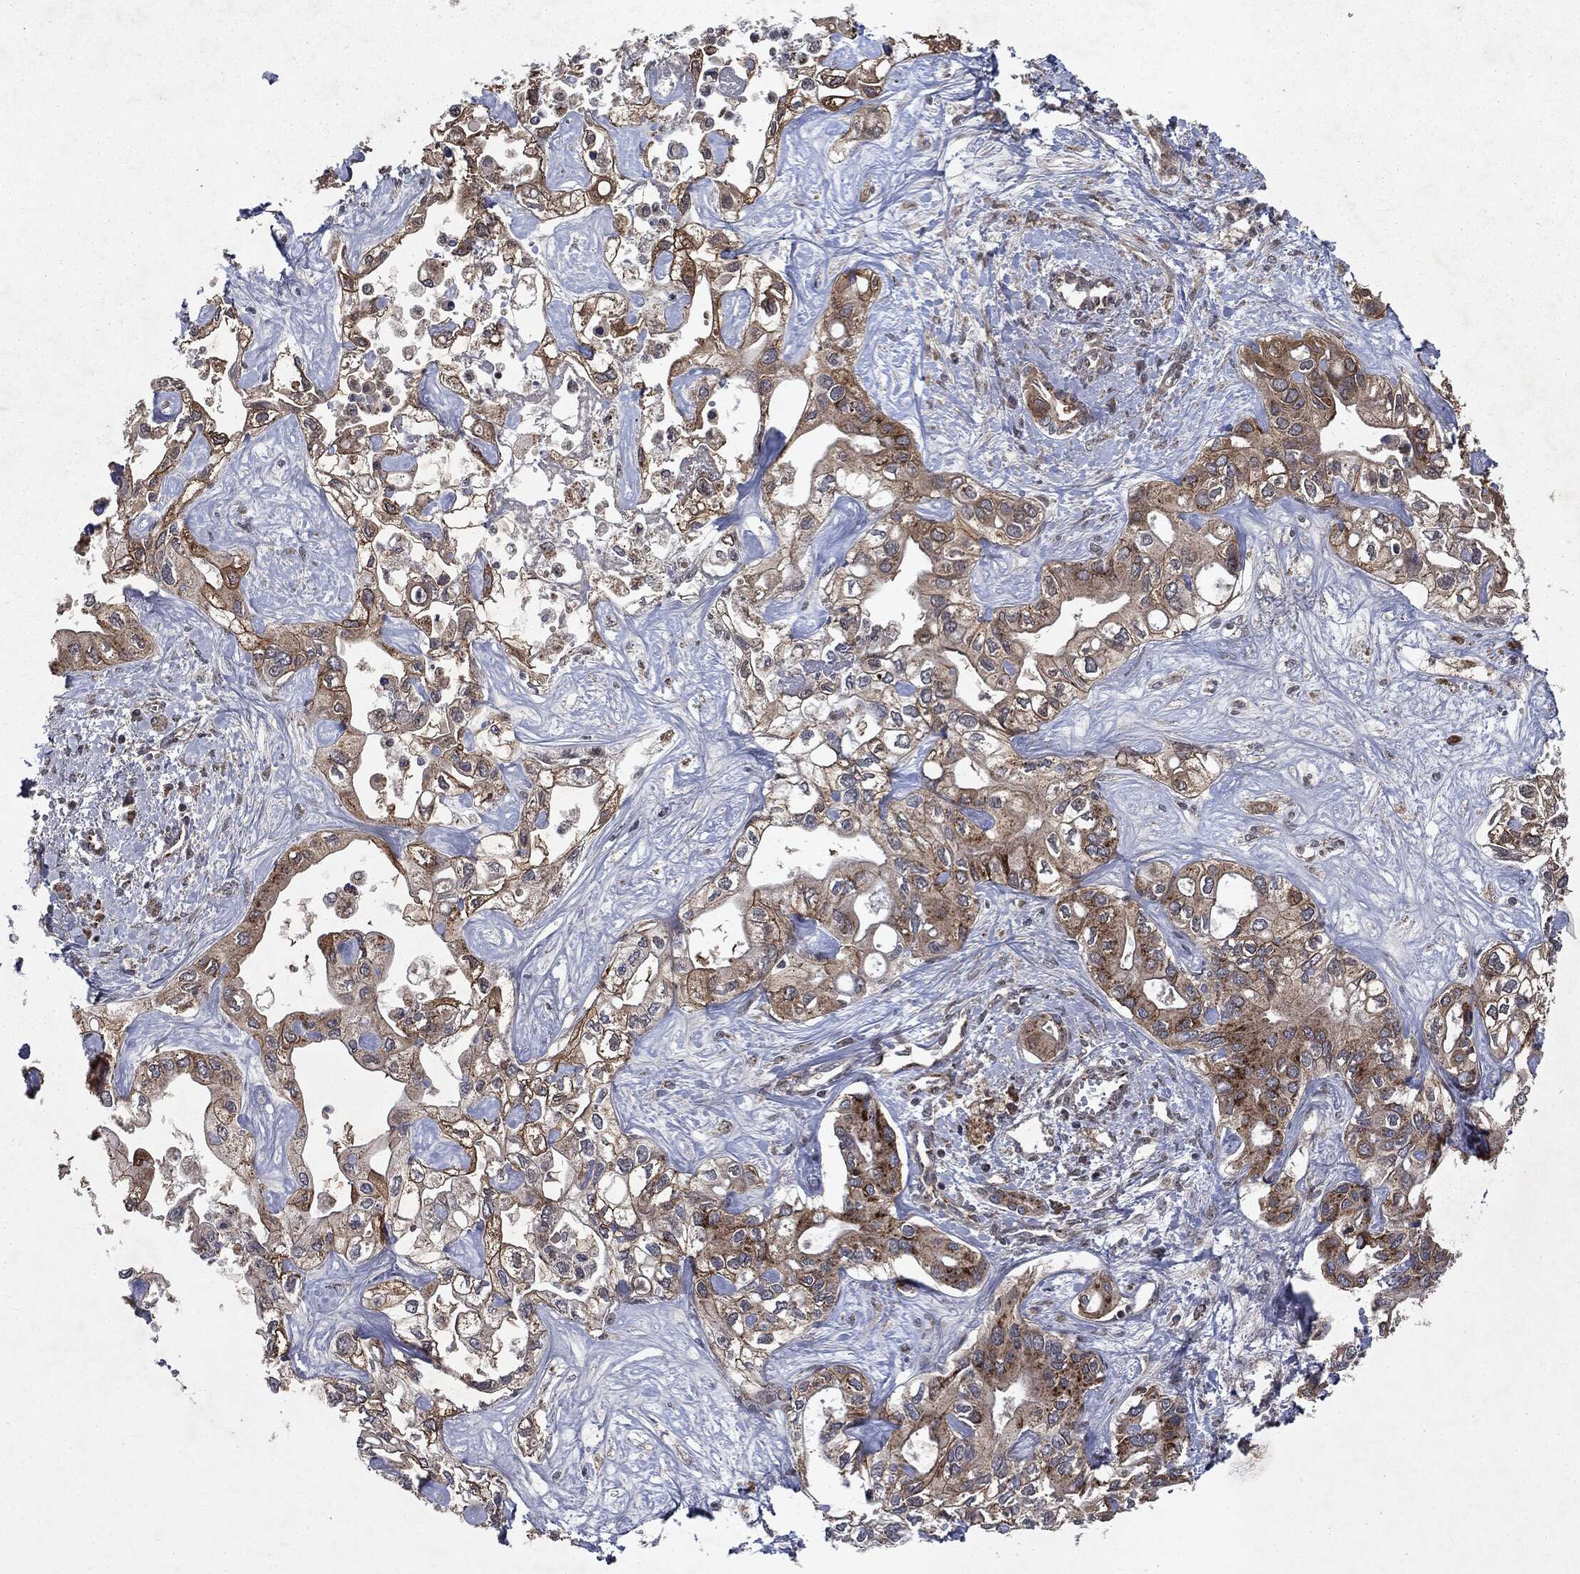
{"staining": {"intensity": "strong", "quantity": "25%-75%", "location": "cytoplasmic/membranous"}, "tissue": "liver cancer", "cell_type": "Tumor cells", "image_type": "cancer", "snomed": [{"axis": "morphology", "description": "Cholangiocarcinoma"}, {"axis": "topography", "description": "Liver"}], "caption": "This micrograph demonstrates IHC staining of human liver cancer (cholangiocarcinoma), with high strong cytoplasmic/membranous expression in about 25%-75% of tumor cells.", "gene": "PLPPR2", "patient": {"sex": "female", "age": 64}}